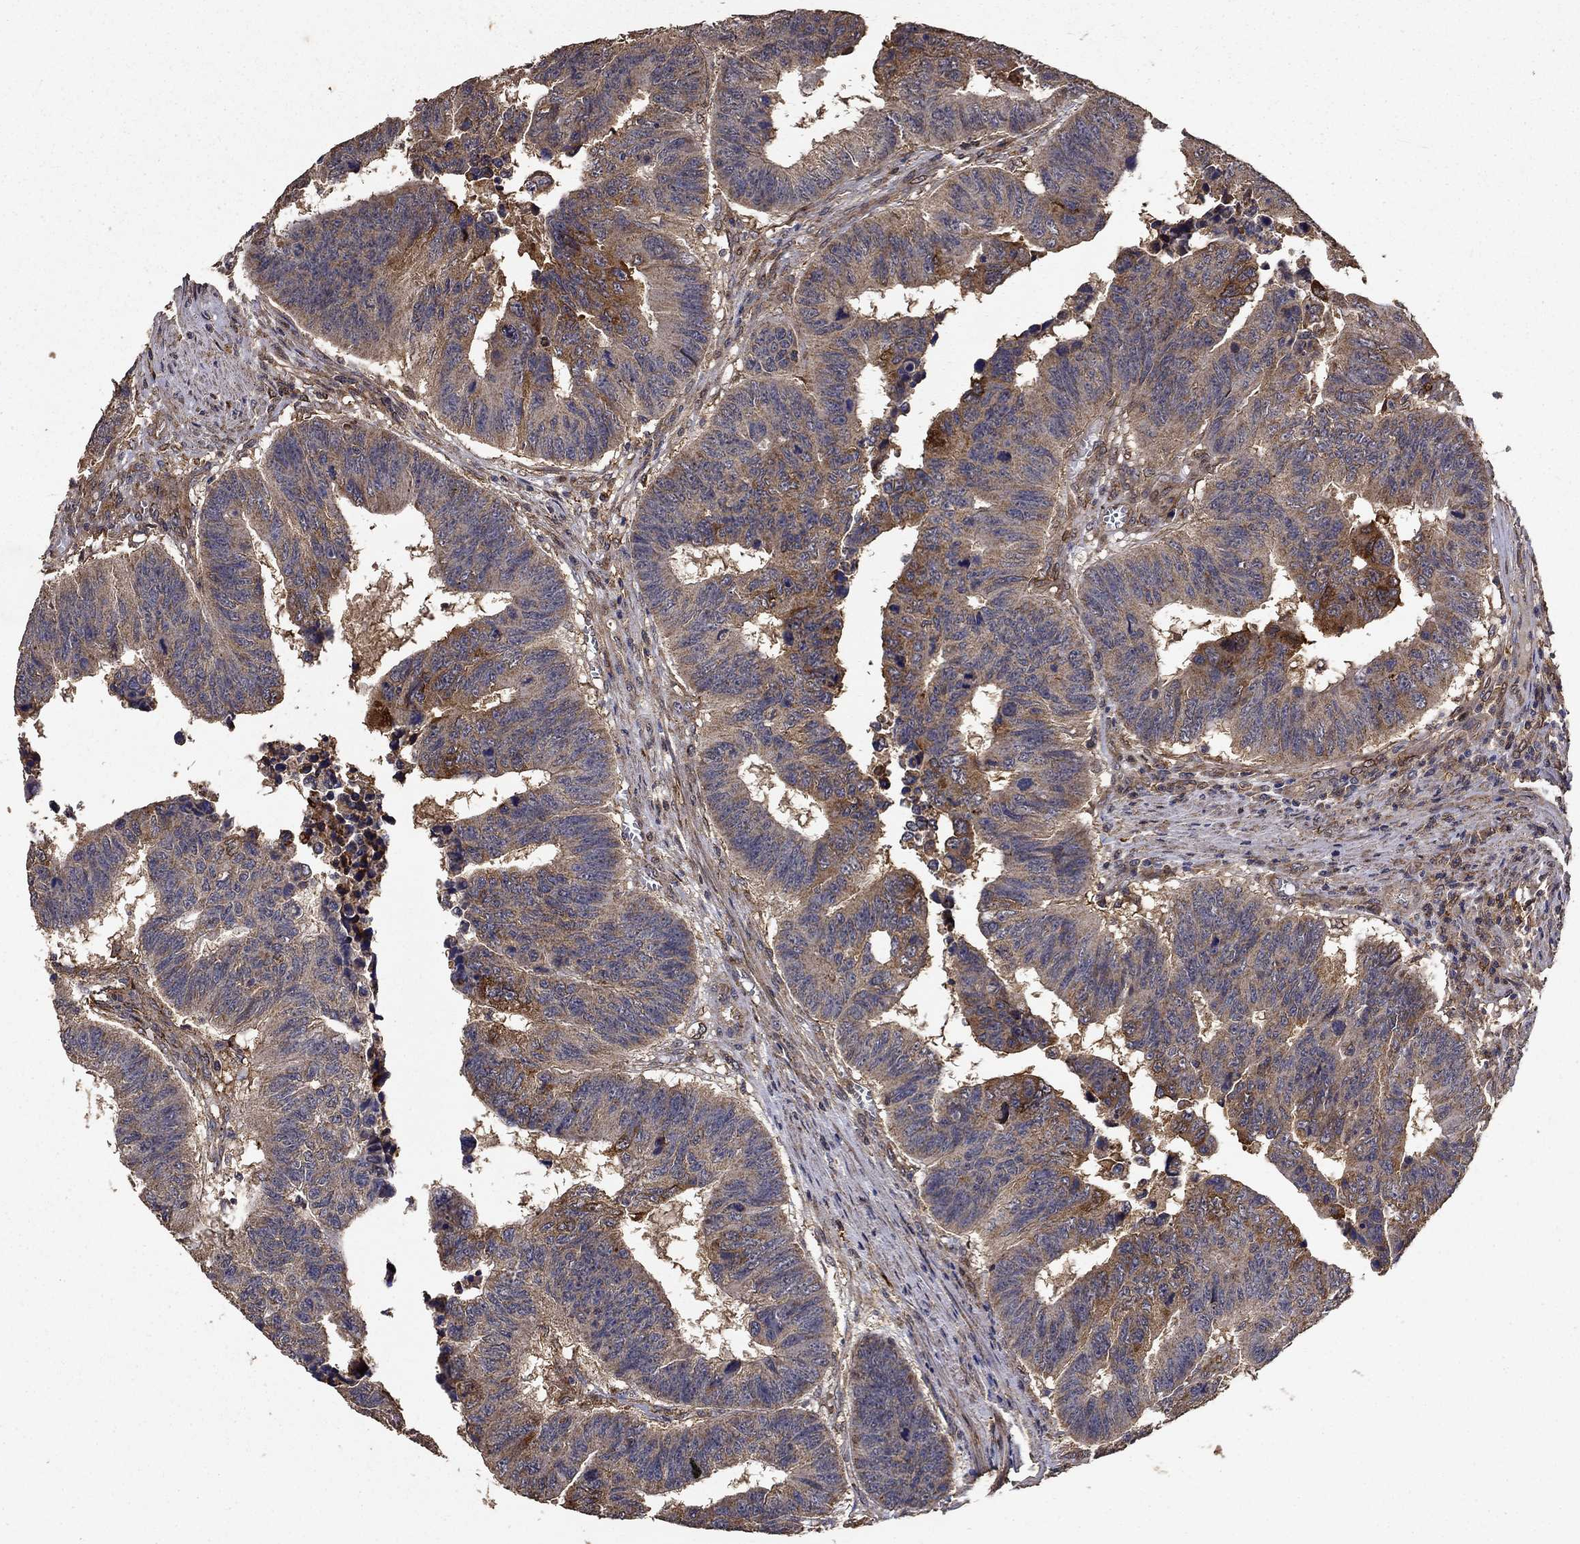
{"staining": {"intensity": "moderate", "quantity": "<25%", "location": "cytoplasmic/membranous"}, "tissue": "colorectal cancer", "cell_type": "Tumor cells", "image_type": "cancer", "snomed": [{"axis": "morphology", "description": "Adenocarcinoma, NOS"}, {"axis": "topography", "description": "Appendix"}, {"axis": "topography", "description": "Colon"}, {"axis": "topography", "description": "Cecum"}, {"axis": "topography", "description": "Colon asc"}], "caption": "A photomicrograph of colorectal cancer (adenocarcinoma) stained for a protein demonstrates moderate cytoplasmic/membranous brown staining in tumor cells.", "gene": "IFRD1", "patient": {"sex": "female", "age": 85}}